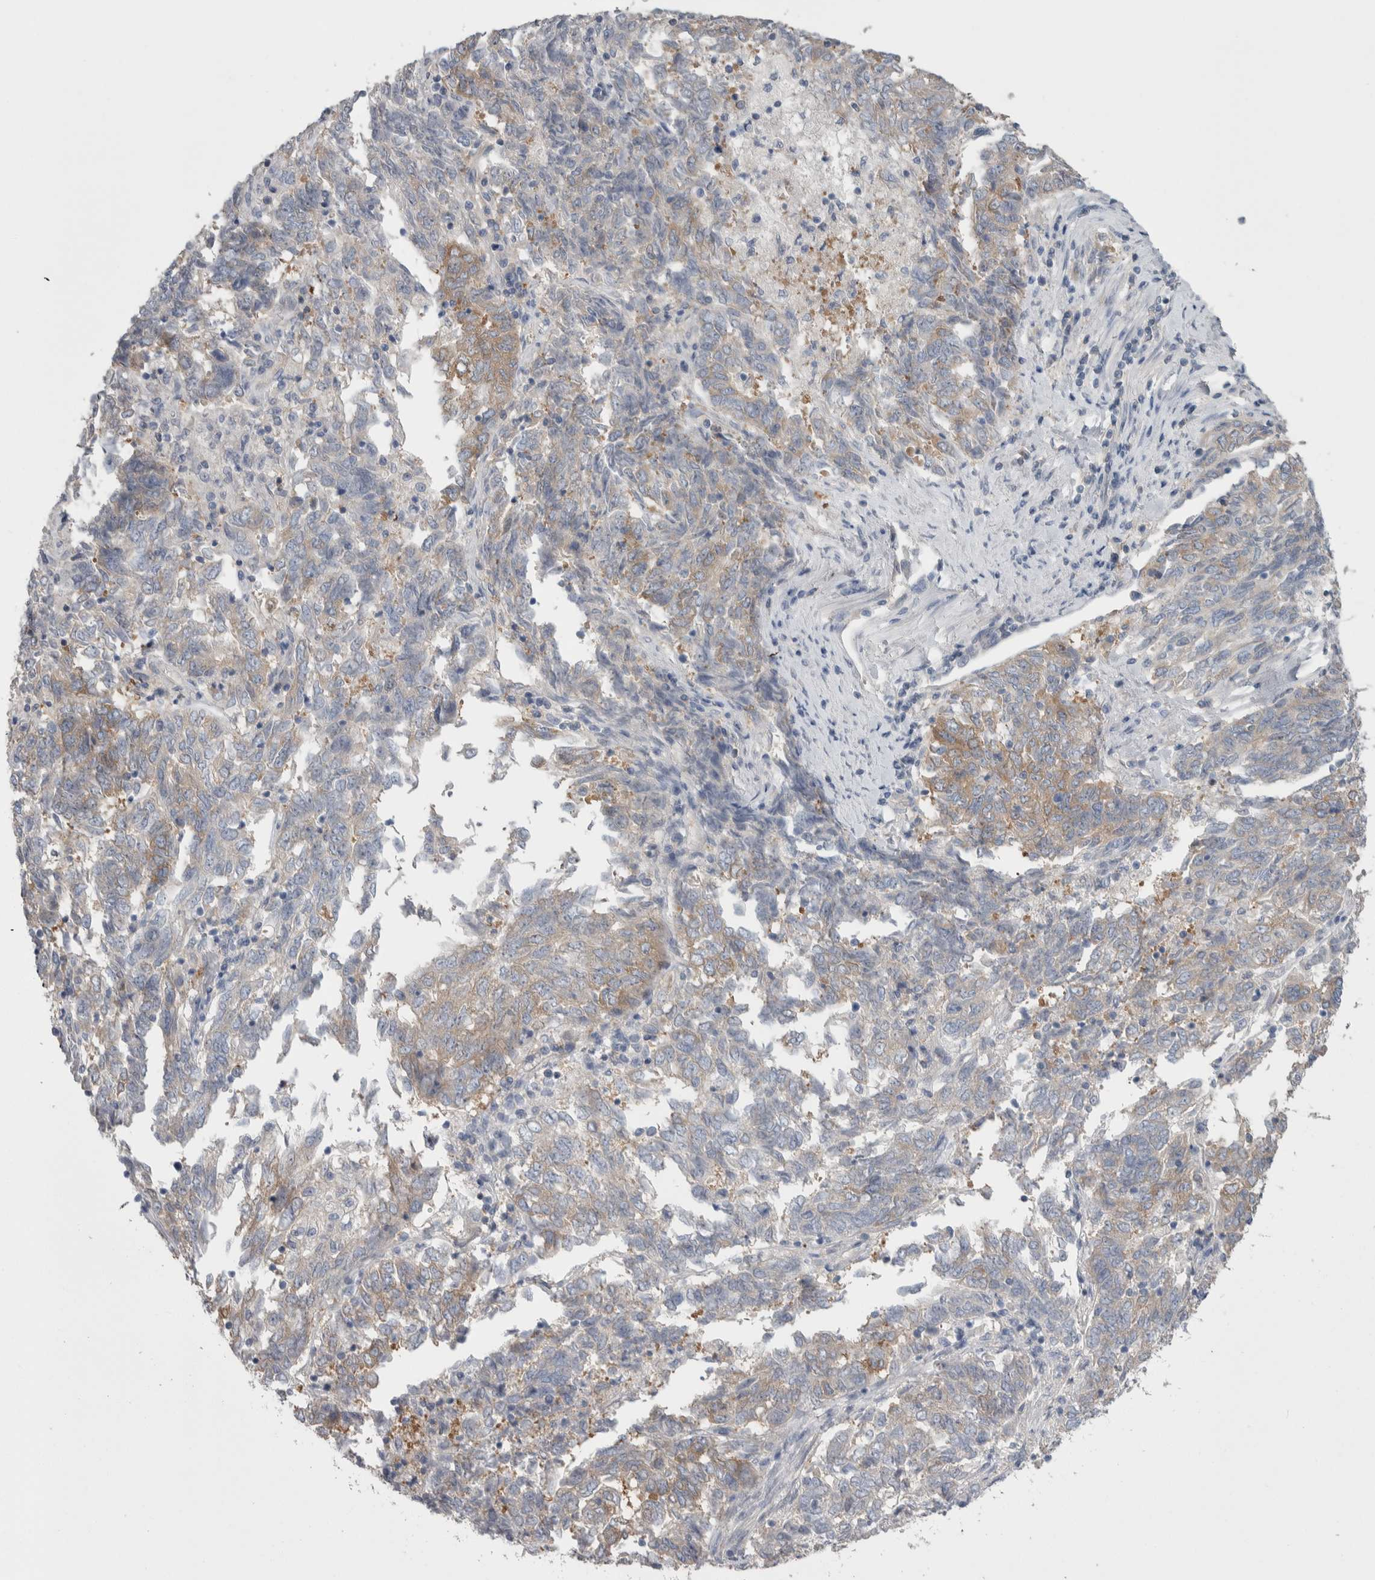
{"staining": {"intensity": "weak", "quantity": "<25%", "location": "cytoplasmic/membranous"}, "tissue": "endometrial cancer", "cell_type": "Tumor cells", "image_type": "cancer", "snomed": [{"axis": "morphology", "description": "Adenocarcinoma, NOS"}, {"axis": "topography", "description": "Endometrium"}], "caption": "Tumor cells are negative for brown protein staining in endometrial cancer. Brightfield microscopy of immunohistochemistry (IHC) stained with DAB (3,3'-diaminobenzidine) (brown) and hematoxylin (blue), captured at high magnification.", "gene": "GPHN", "patient": {"sex": "female", "age": 80}}